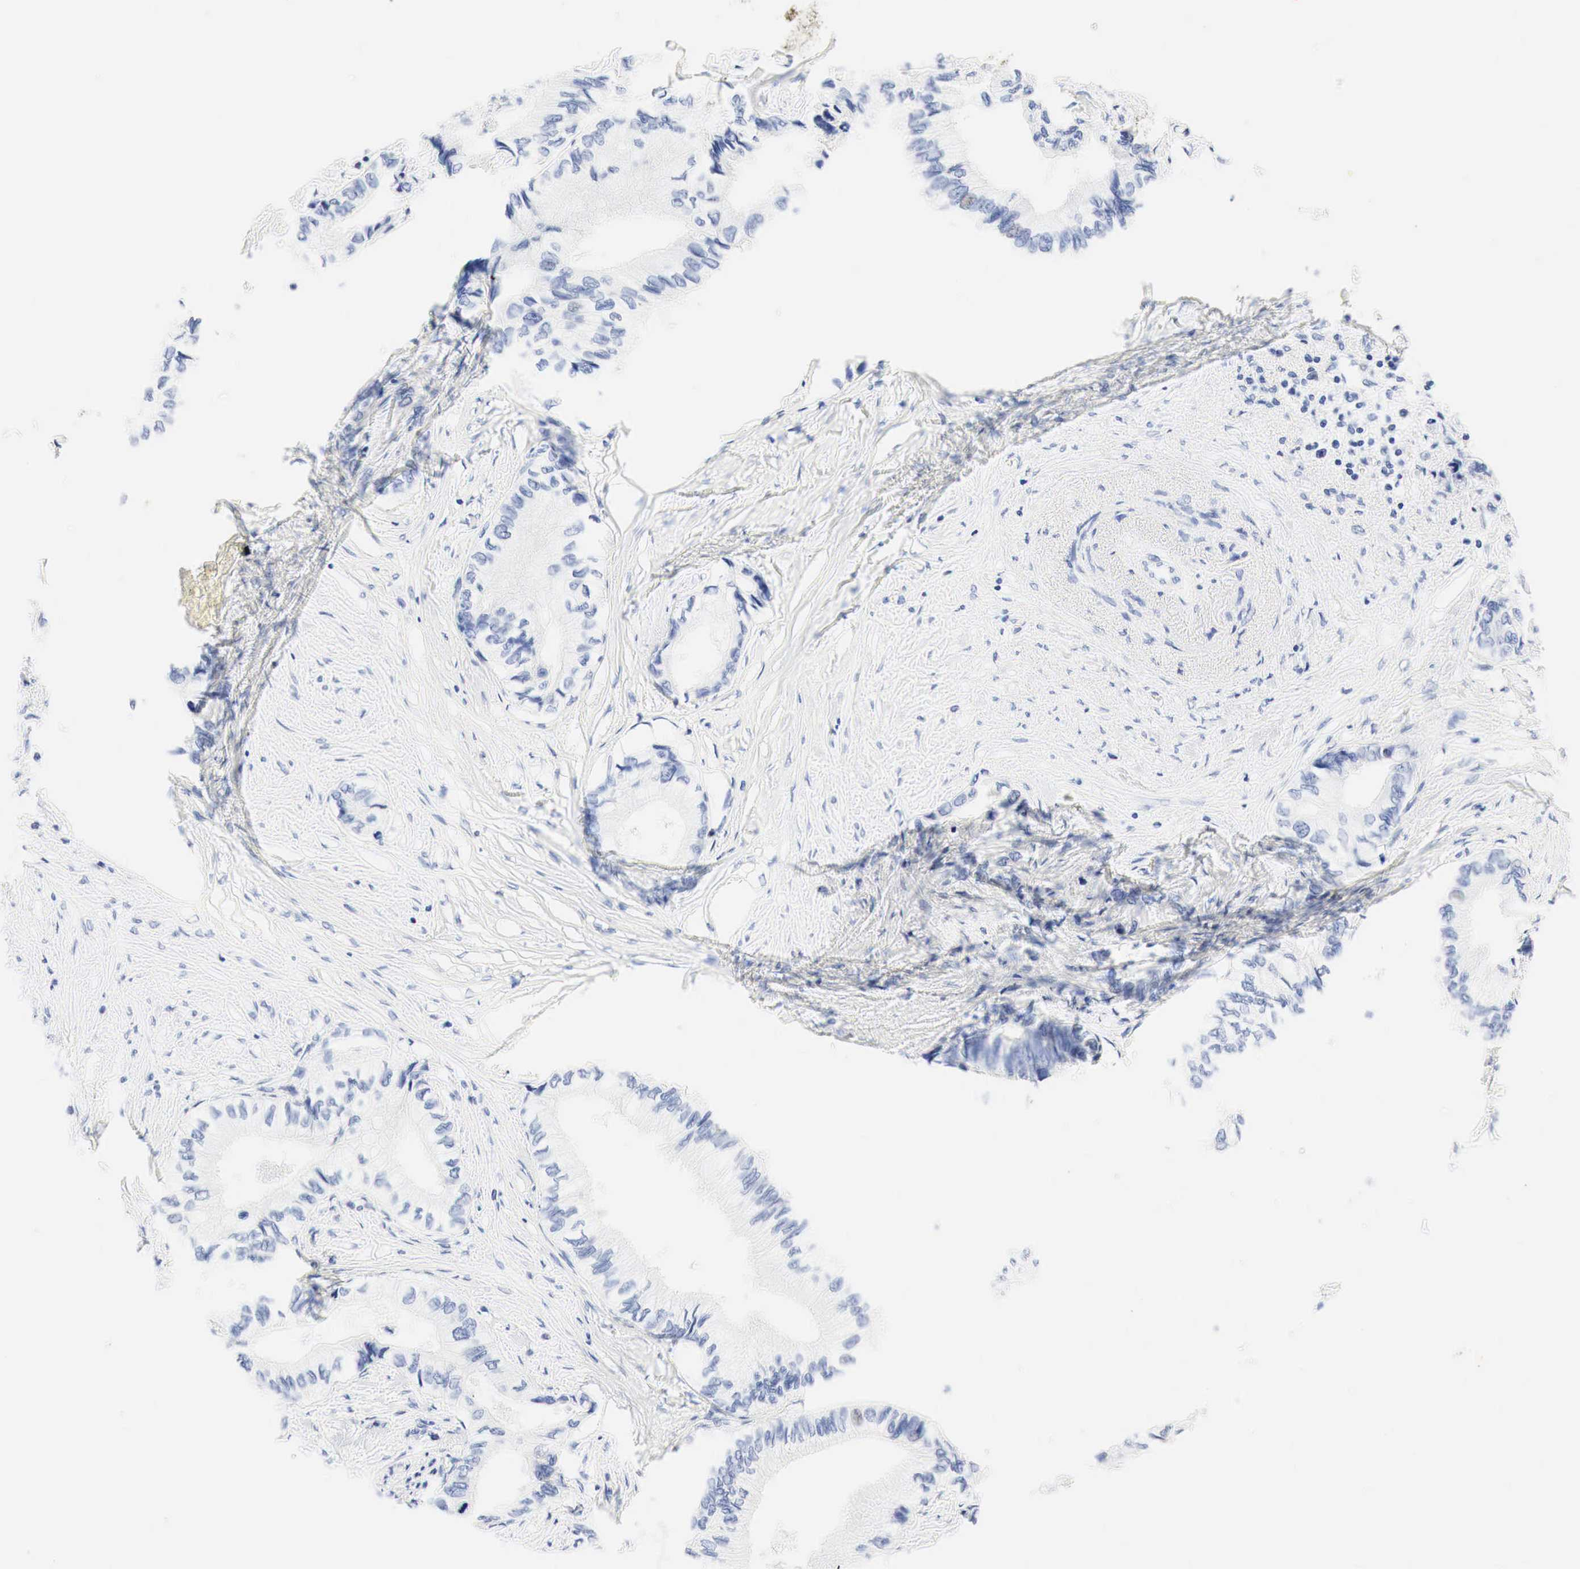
{"staining": {"intensity": "negative", "quantity": "none", "location": "none"}, "tissue": "pancreatic cancer", "cell_type": "Tumor cells", "image_type": "cancer", "snomed": [{"axis": "morphology", "description": "Adenocarcinoma, NOS"}, {"axis": "topography", "description": "Pancreas"}], "caption": "Immunohistochemistry (IHC) micrograph of neoplastic tissue: pancreatic adenocarcinoma stained with DAB (3,3'-diaminobenzidine) displays no significant protein staining in tumor cells.", "gene": "NKX2-1", "patient": {"sex": "female", "age": 66}}